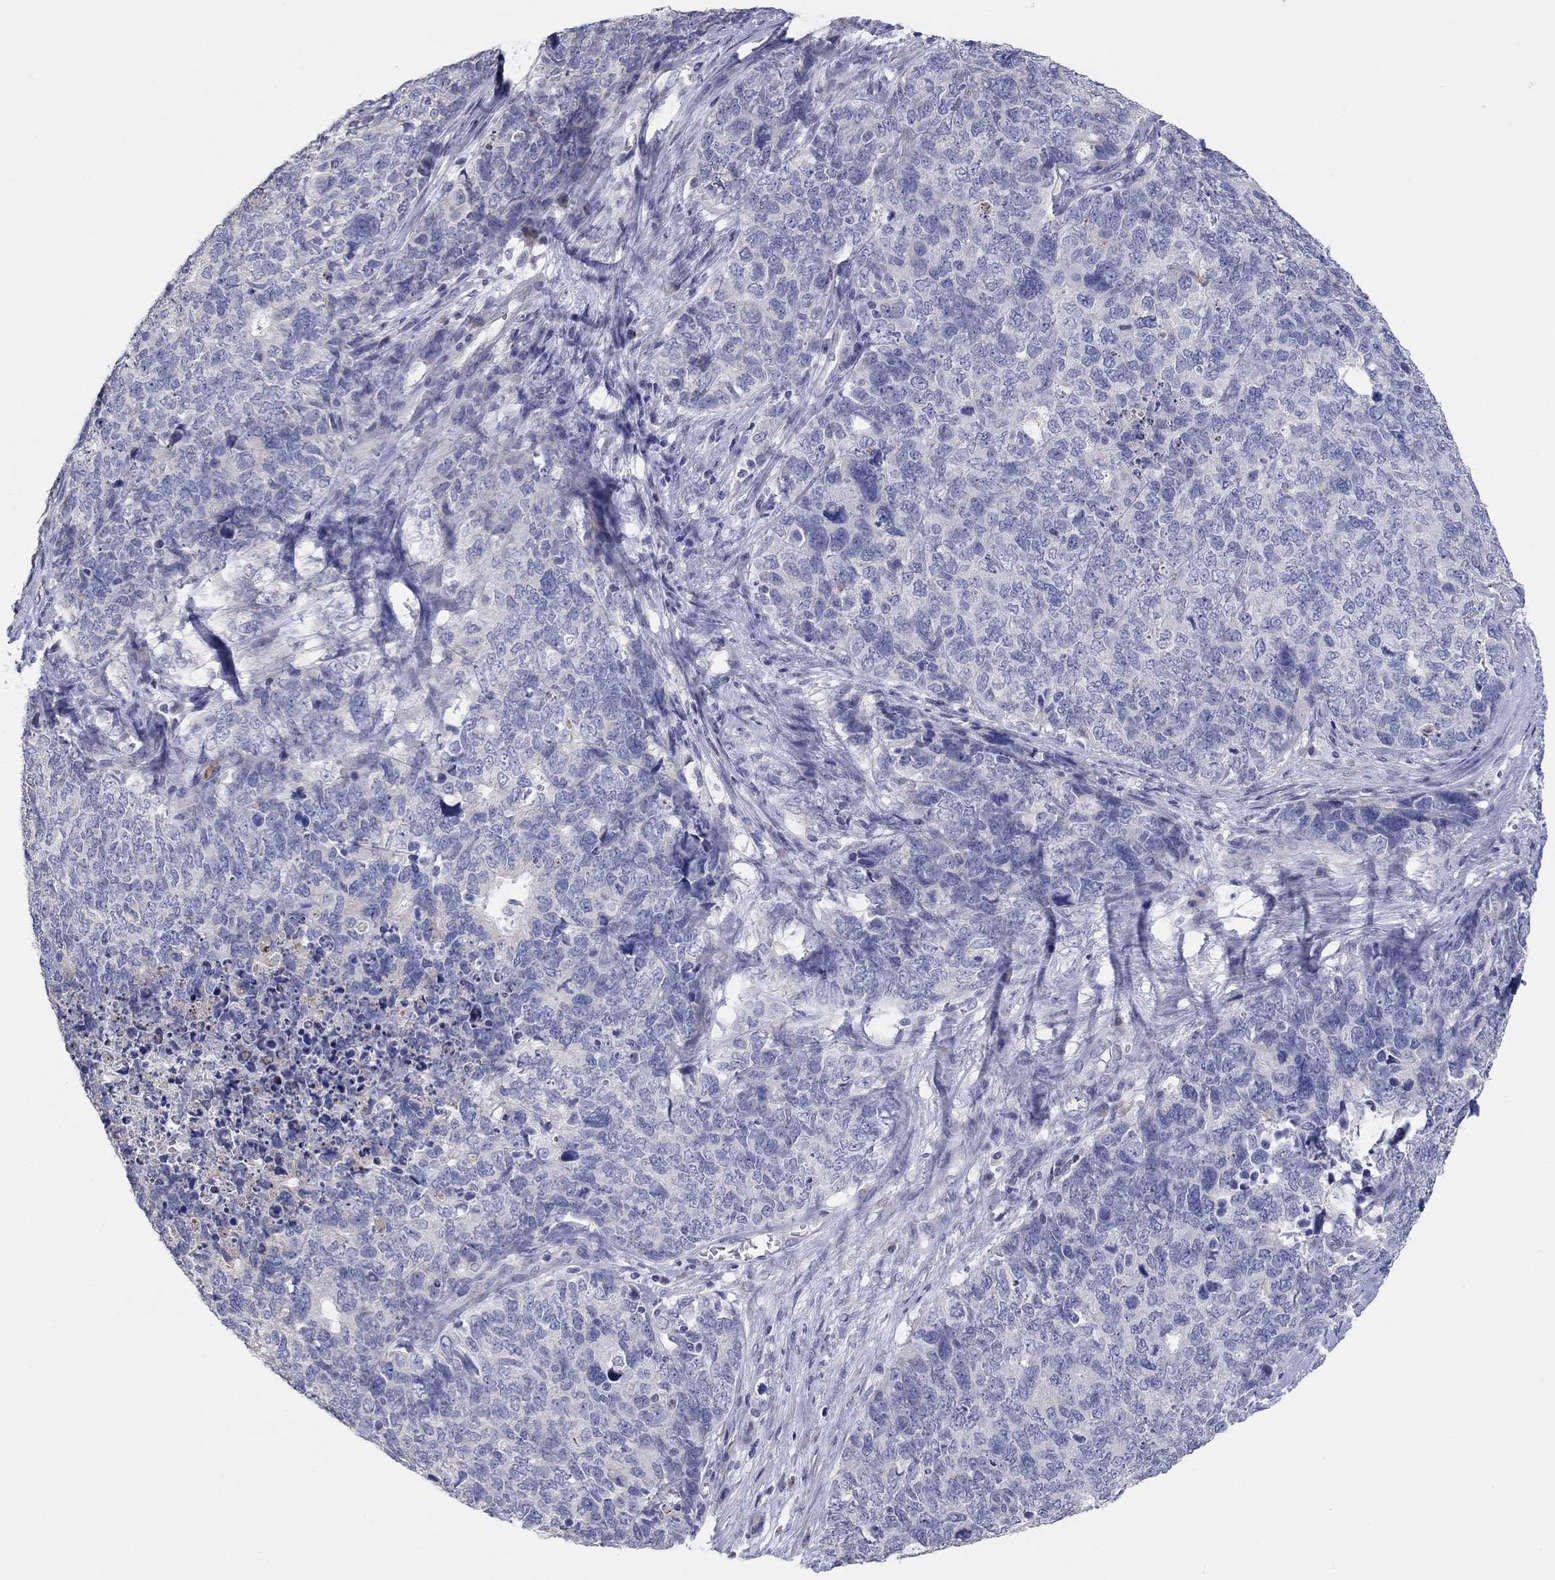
{"staining": {"intensity": "negative", "quantity": "none", "location": "none"}, "tissue": "cervical cancer", "cell_type": "Tumor cells", "image_type": "cancer", "snomed": [{"axis": "morphology", "description": "Squamous cell carcinoma, NOS"}, {"axis": "topography", "description": "Cervix"}], "caption": "This is an immunohistochemistry (IHC) photomicrograph of human squamous cell carcinoma (cervical). There is no positivity in tumor cells.", "gene": "LRRC4C", "patient": {"sex": "female", "age": 63}}